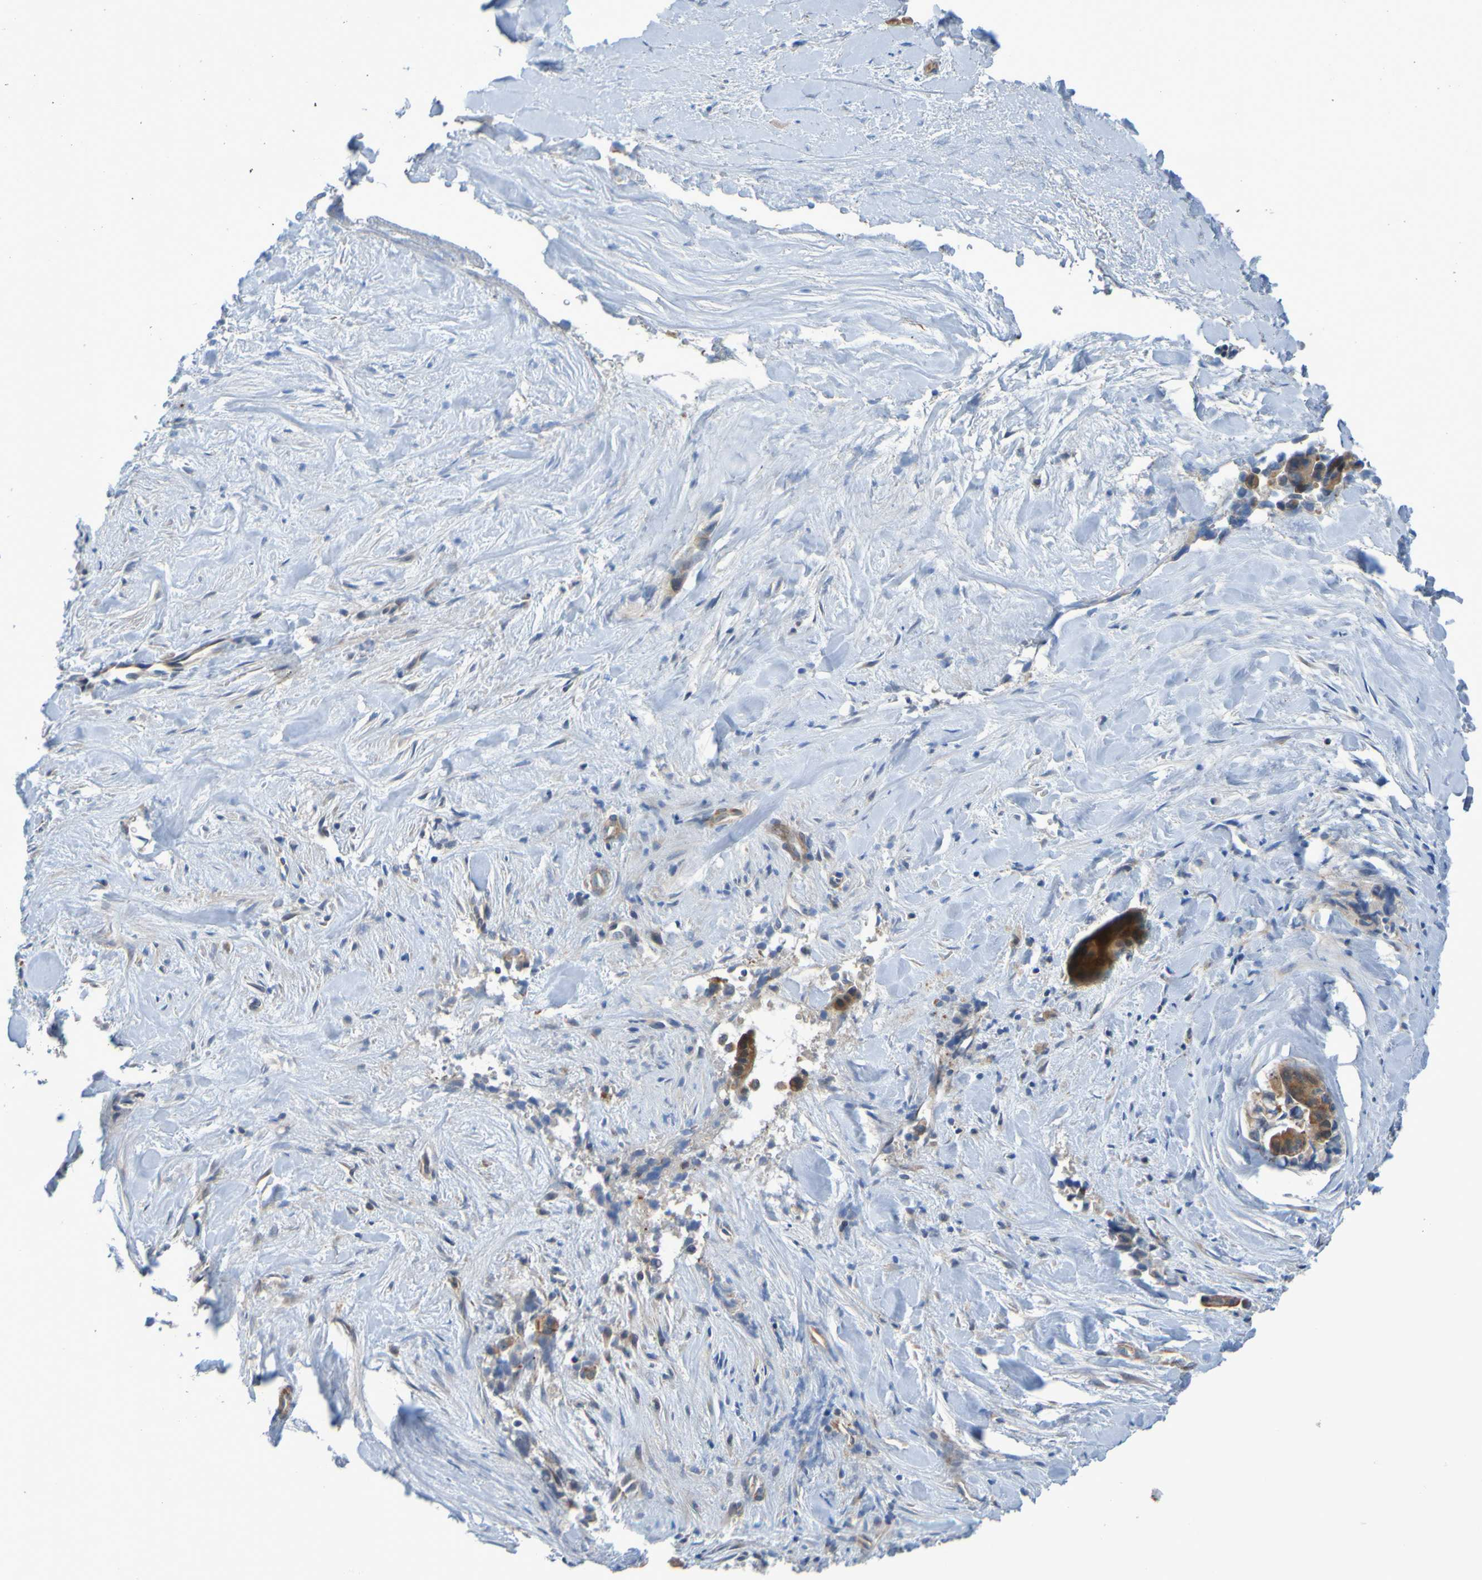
{"staining": {"intensity": "moderate", "quantity": ">75%", "location": "cytoplasmic/membranous"}, "tissue": "liver cancer", "cell_type": "Tumor cells", "image_type": "cancer", "snomed": [{"axis": "morphology", "description": "Cholangiocarcinoma"}, {"axis": "topography", "description": "Liver"}], "caption": "Cholangiocarcinoma (liver) was stained to show a protein in brown. There is medium levels of moderate cytoplasmic/membranous staining in approximately >75% of tumor cells.", "gene": "NPRL3", "patient": {"sex": "female", "age": 55}}